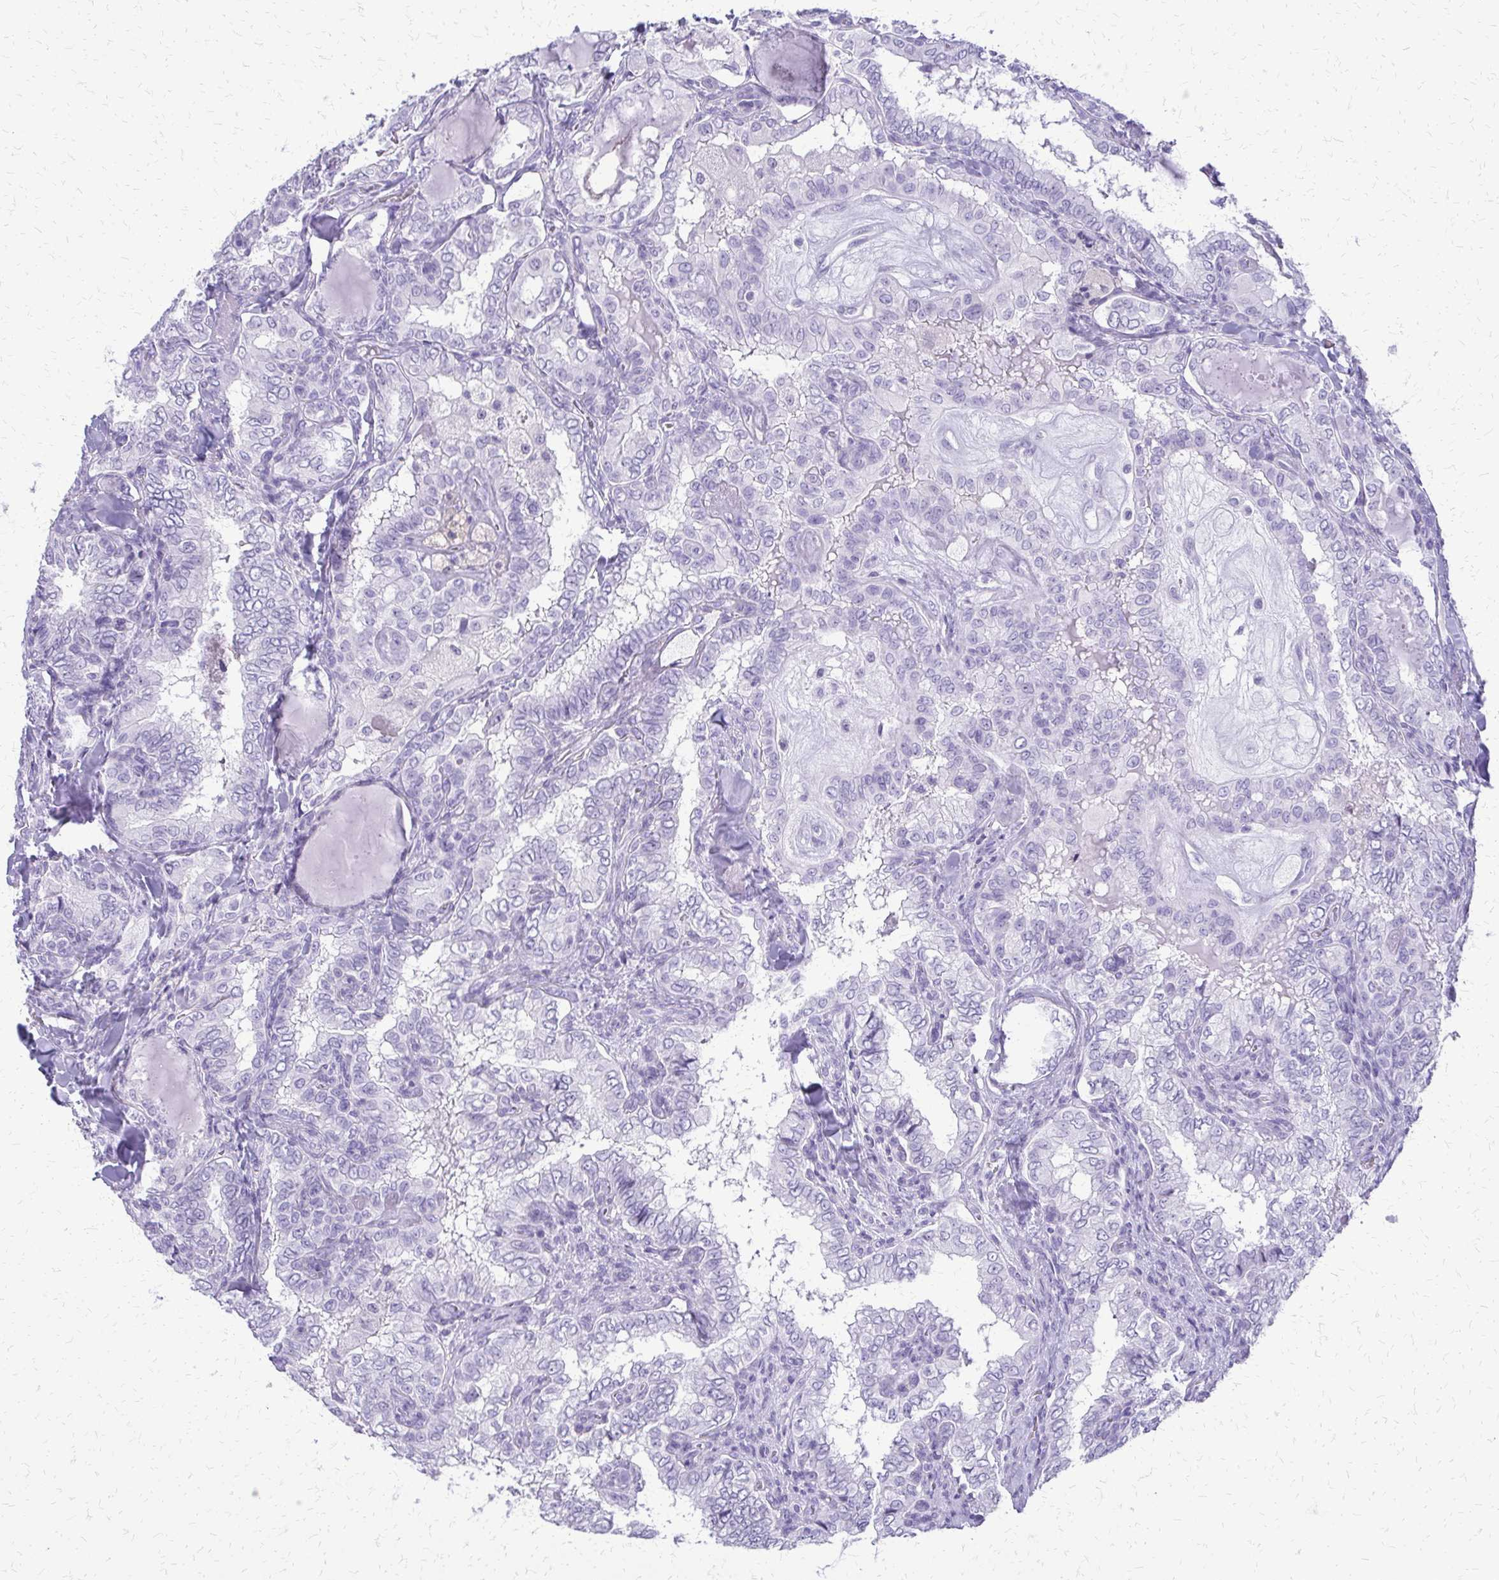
{"staining": {"intensity": "negative", "quantity": "none", "location": "none"}, "tissue": "thyroid cancer", "cell_type": "Tumor cells", "image_type": "cancer", "snomed": [{"axis": "morphology", "description": "Papillary adenocarcinoma, NOS"}, {"axis": "topography", "description": "Thyroid gland"}], "caption": "Immunohistochemical staining of human thyroid cancer exhibits no significant positivity in tumor cells.", "gene": "FAM162B", "patient": {"sex": "female", "age": 75}}